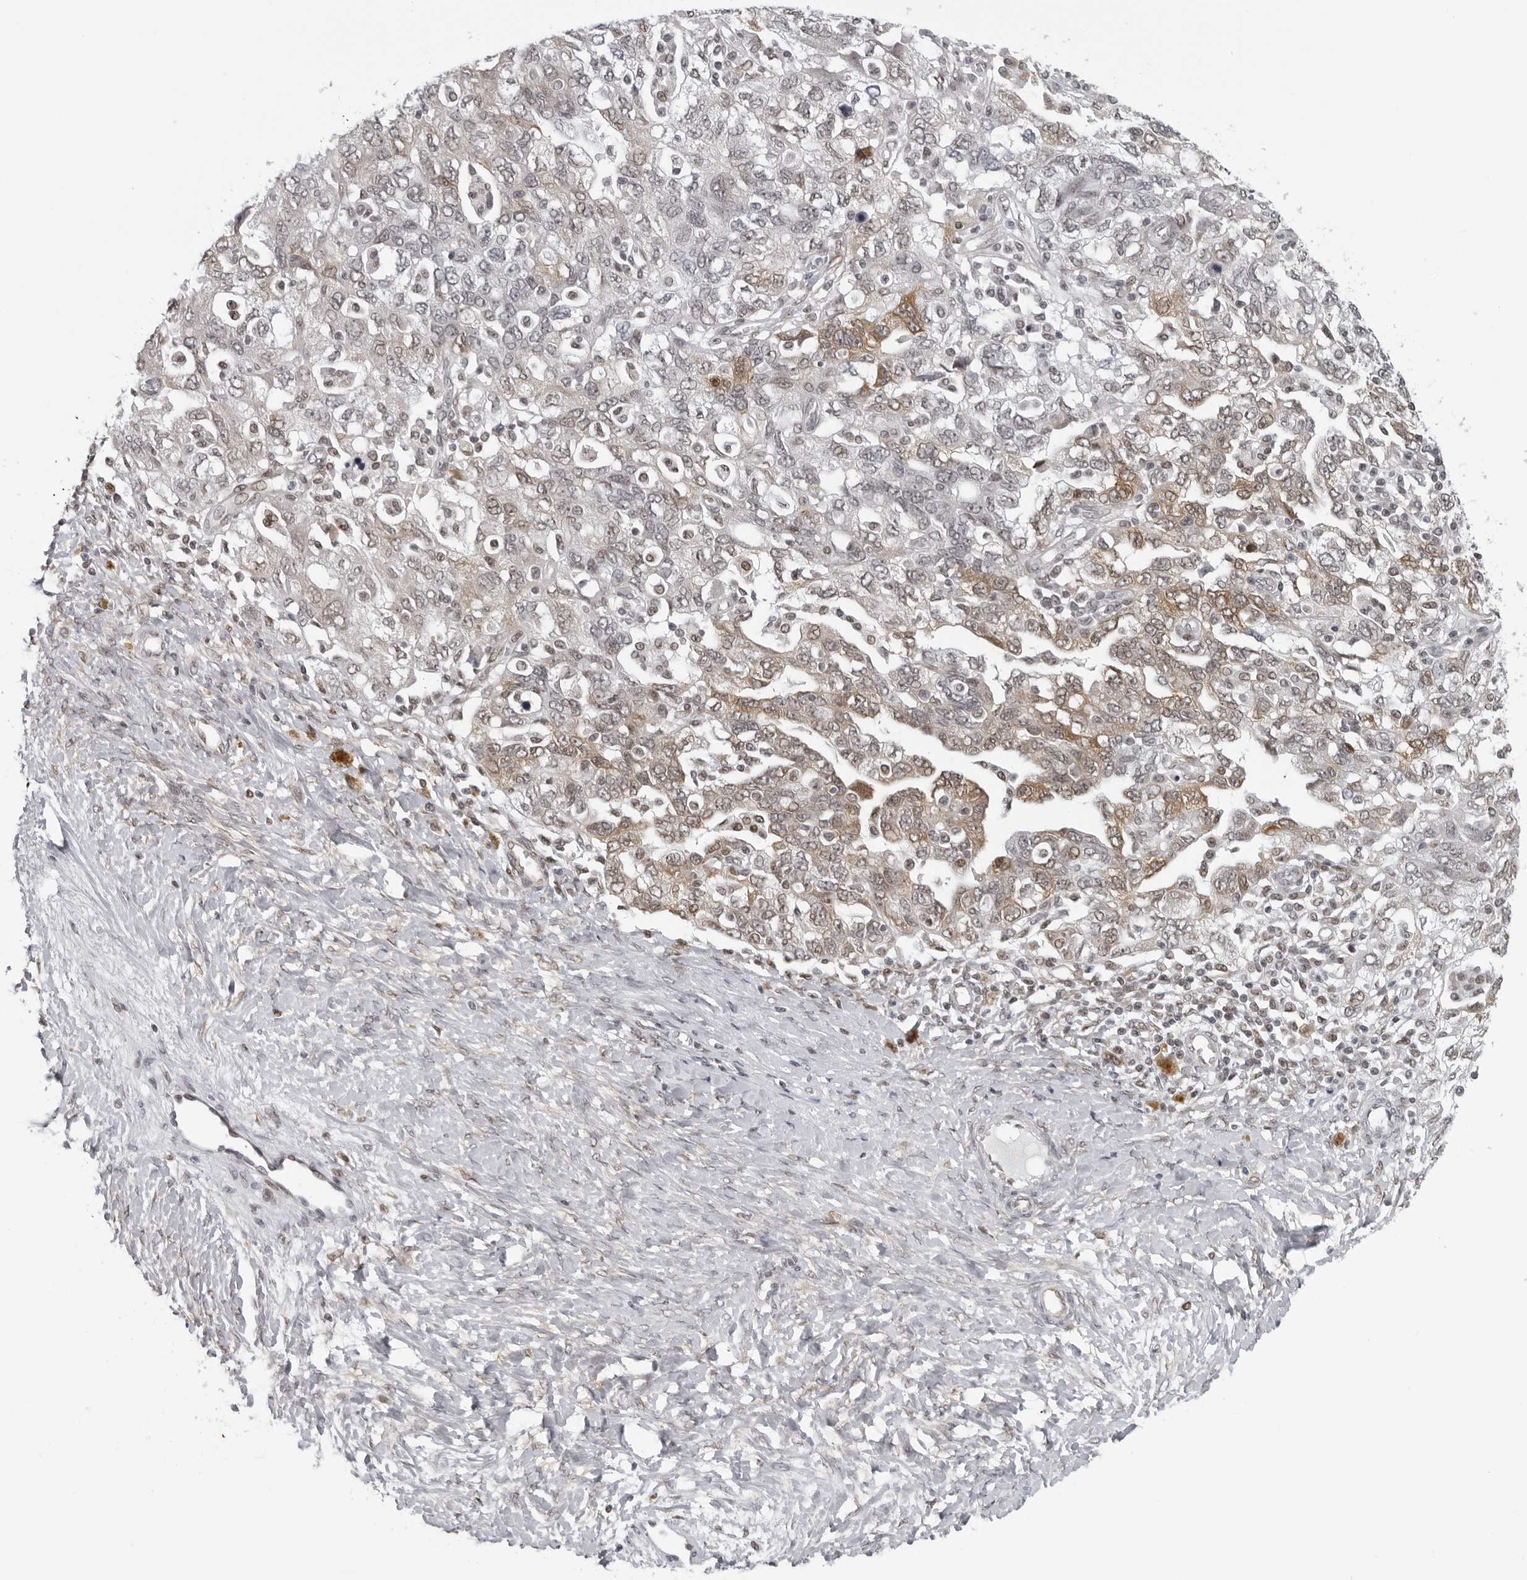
{"staining": {"intensity": "moderate", "quantity": "25%-75%", "location": "cytoplasmic/membranous"}, "tissue": "ovarian cancer", "cell_type": "Tumor cells", "image_type": "cancer", "snomed": [{"axis": "morphology", "description": "Carcinoma, NOS"}, {"axis": "morphology", "description": "Cystadenocarcinoma, serous, NOS"}, {"axis": "topography", "description": "Ovary"}], "caption": "There is medium levels of moderate cytoplasmic/membranous expression in tumor cells of carcinoma (ovarian), as demonstrated by immunohistochemical staining (brown color).", "gene": "MAF", "patient": {"sex": "female", "age": 69}}